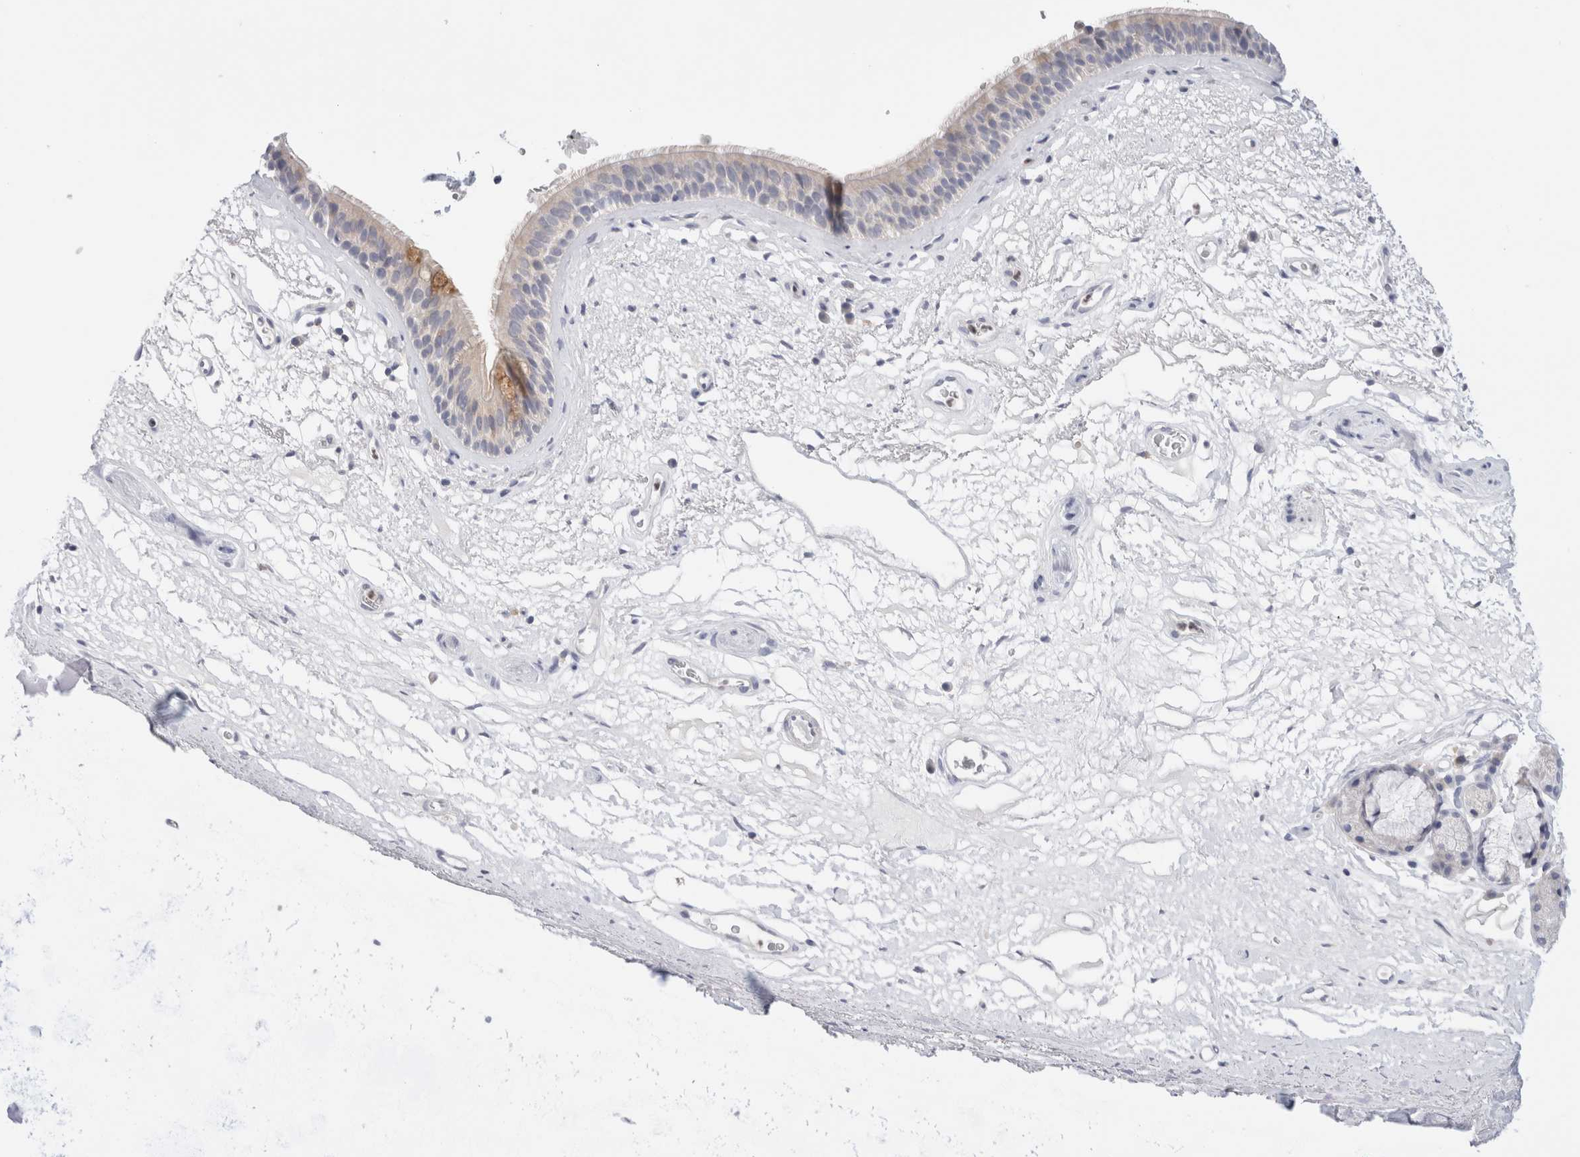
{"staining": {"intensity": "moderate", "quantity": "<25%", "location": "cytoplasmic/membranous"}, "tissue": "bronchus", "cell_type": "Respiratory epithelial cells", "image_type": "normal", "snomed": [{"axis": "morphology", "description": "Normal tissue, NOS"}, {"axis": "topography", "description": "Cartilage tissue"}], "caption": "IHC photomicrograph of normal bronchus: human bronchus stained using IHC displays low levels of moderate protein expression localized specifically in the cytoplasmic/membranous of respiratory epithelial cells, appearing as a cytoplasmic/membranous brown color.", "gene": "ADAM30", "patient": {"sex": "female", "age": 63}}